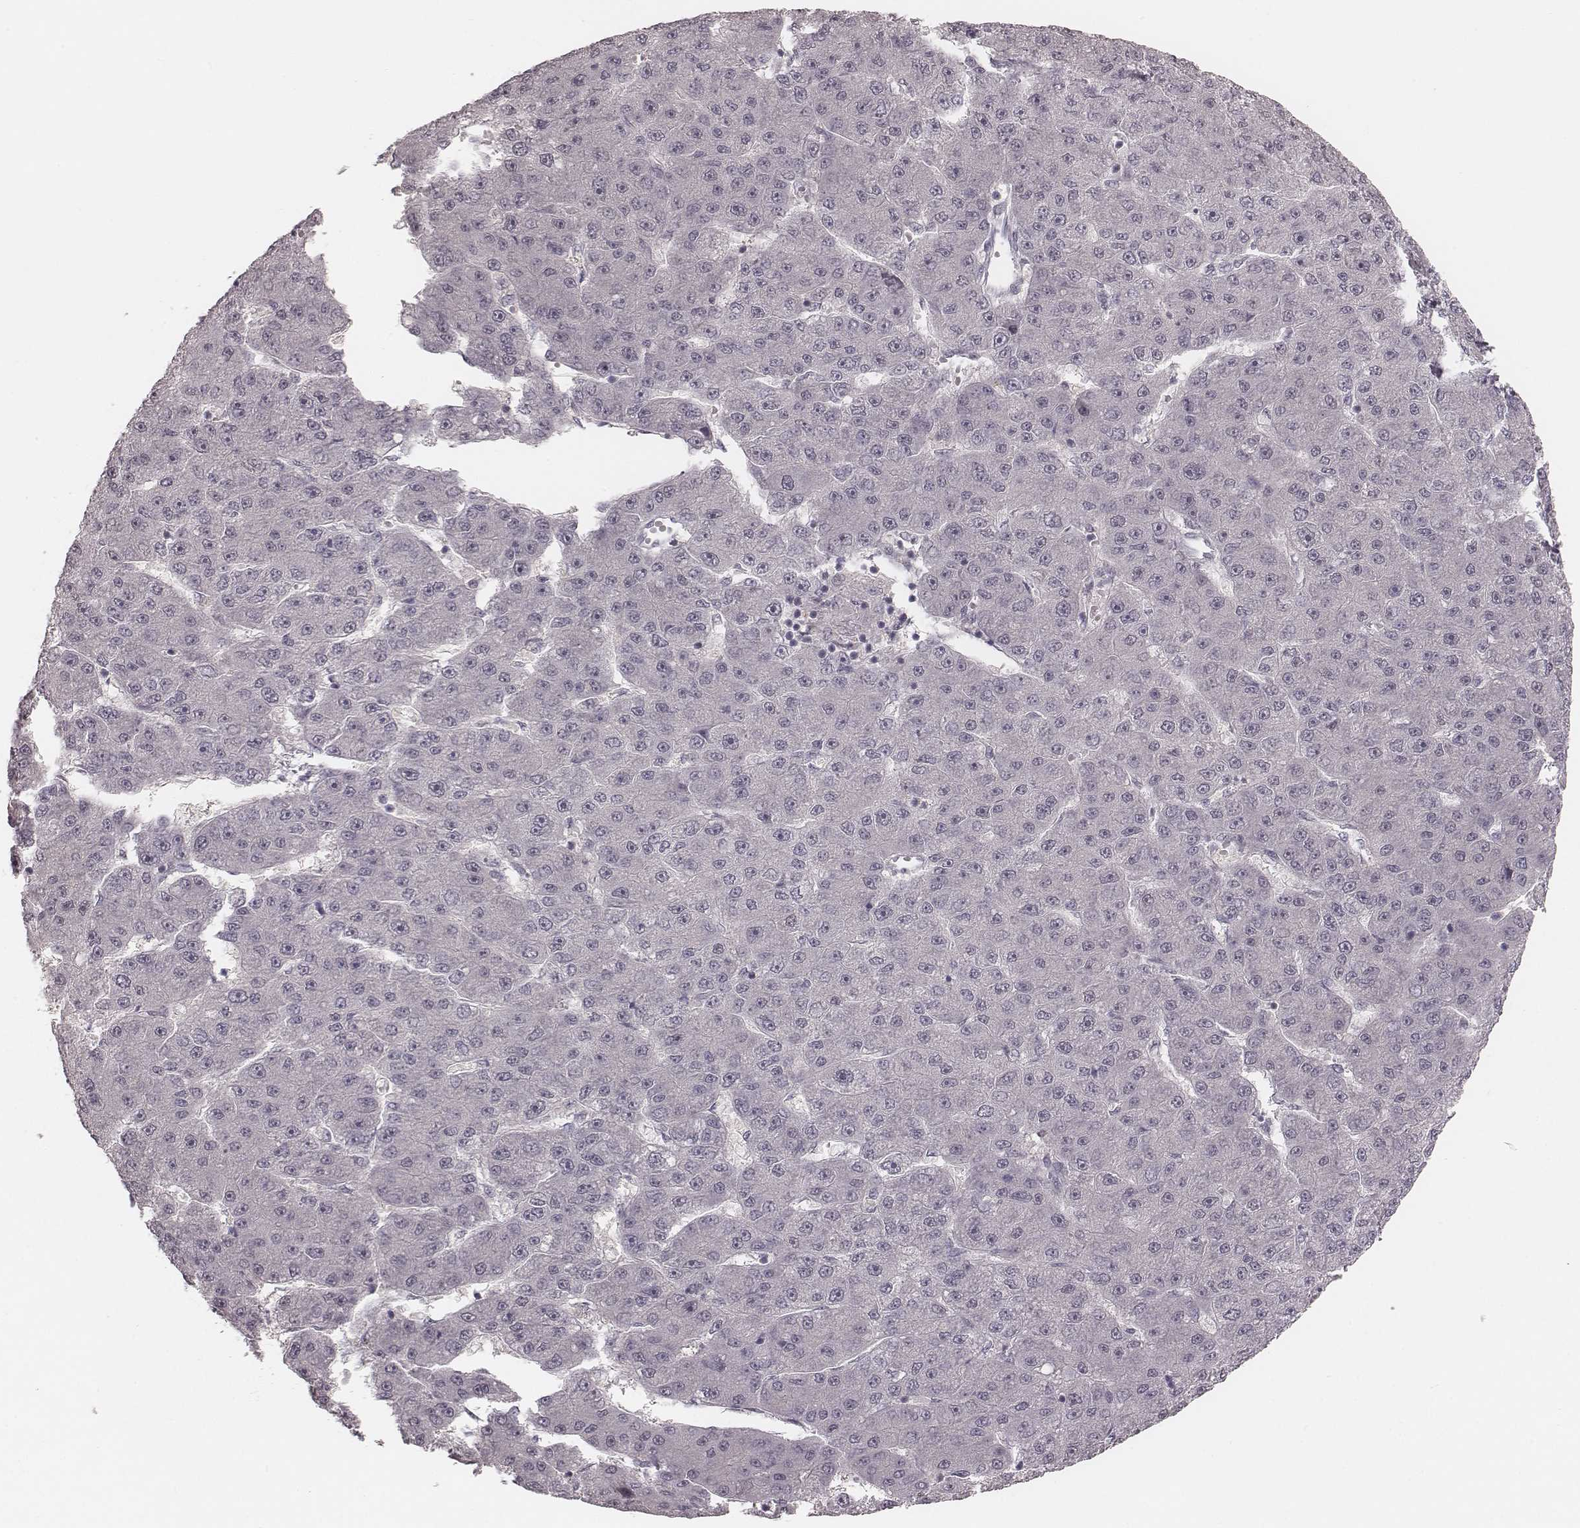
{"staining": {"intensity": "negative", "quantity": "none", "location": "none"}, "tissue": "liver cancer", "cell_type": "Tumor cells", "image_type": "cancer", "snomed": [{"axis": "morphology", "description": "Carcinoma, Hepatocellular, NOS"}, {"axis": "topography", "description": "Liver"}], "caption": "A high-resolution image shows immunohistochemistry staining of liver cancer (hepatocellular carcinoma), which shows no significant expression in tumor cells.", "gene": "IQCG", "patient": {"sex": "male", "age": 67}}